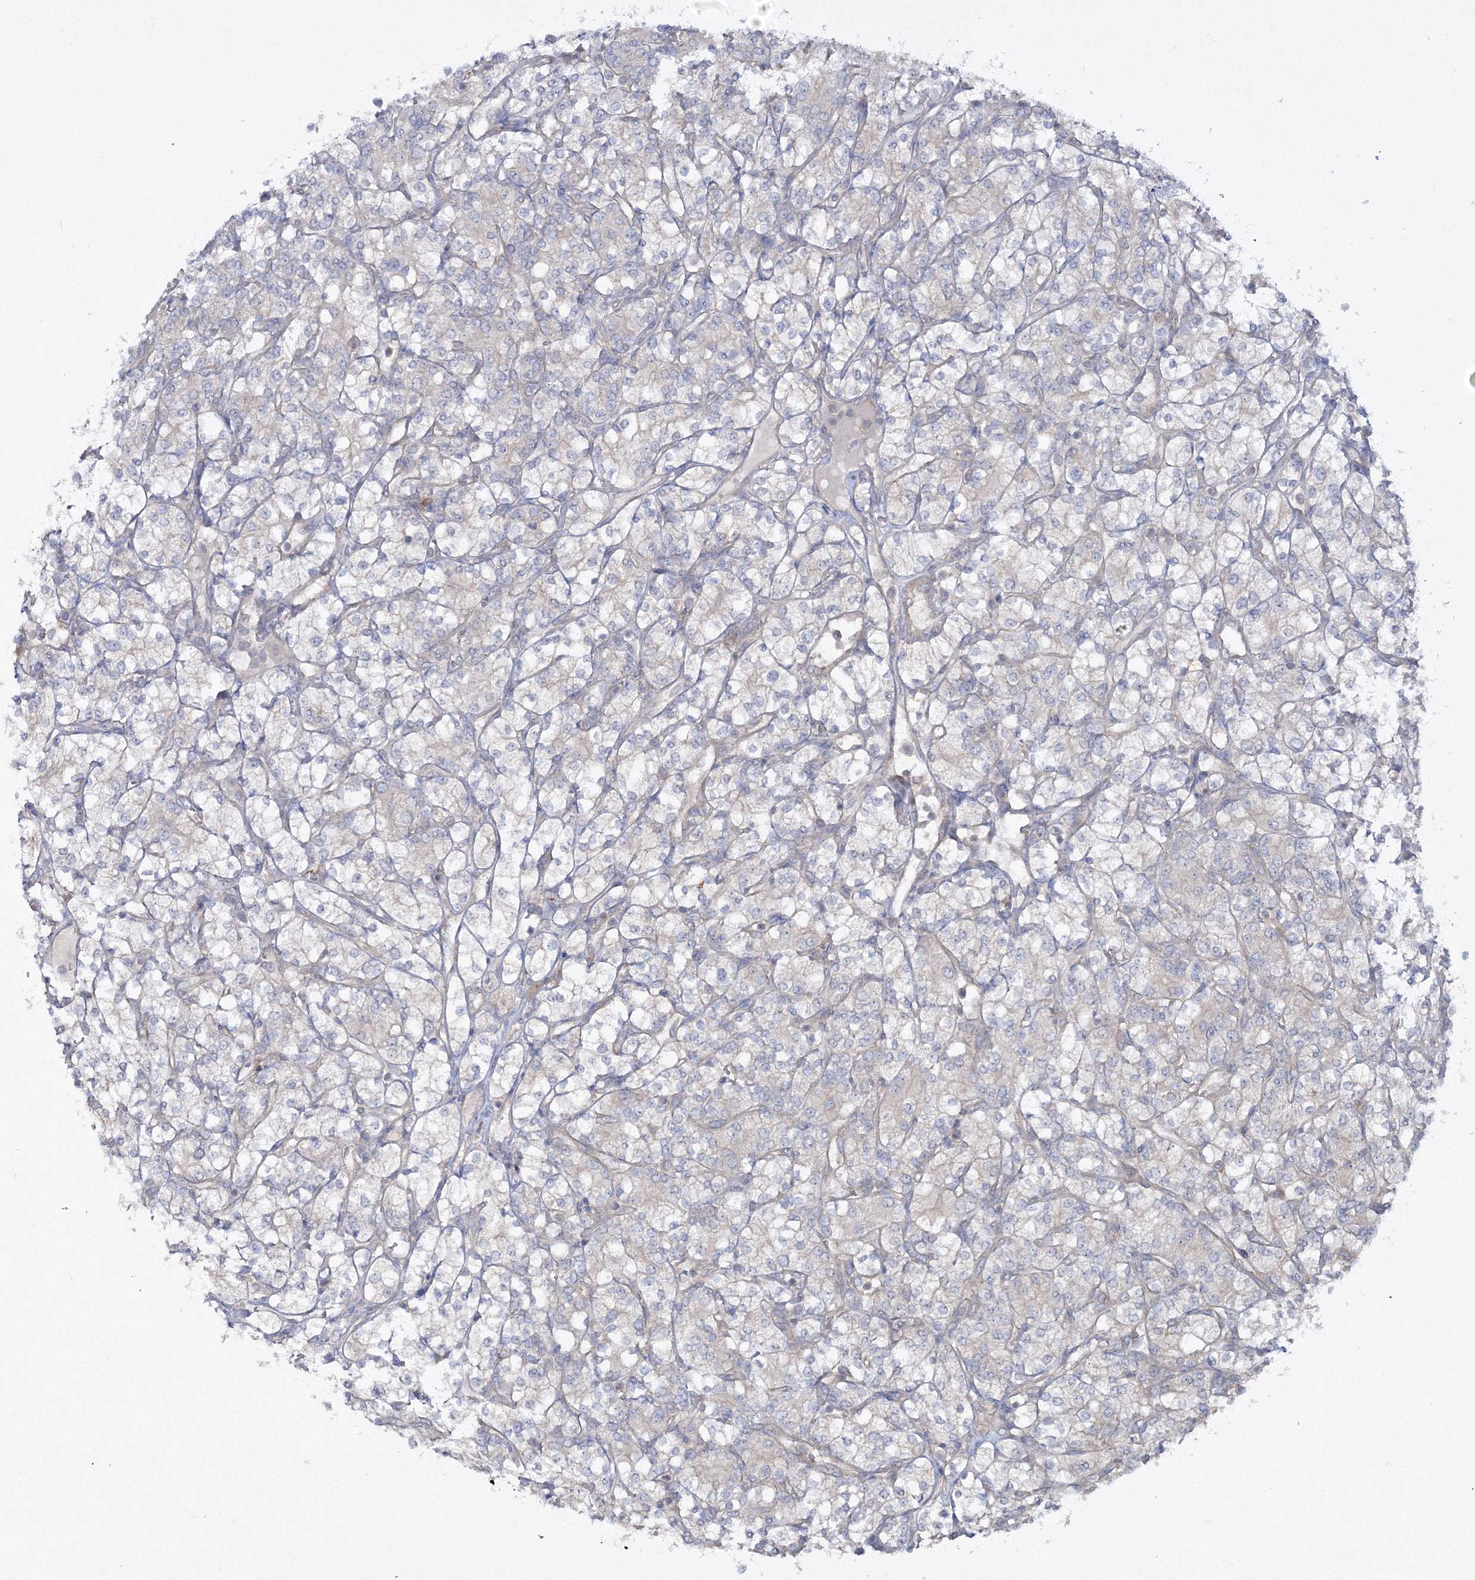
{"staining": {"intensity": "negative", "quantity": "none", "location": "none"}, "tissue": "renal cancer", "cell_type": "Tumor cells", "image_type": "cancer", "snomed": [{"axis": "morphology", "description": "Adenocarcinoma, NOS"}, {"axis": "topography", "description": "Kidney"}], "caption": "Immunohistochemistry of adenocarcinoma (renal) displays no expression in tumor cells.", "gene": "IPMK", "patient": {"sex": "male", "age": 77}}